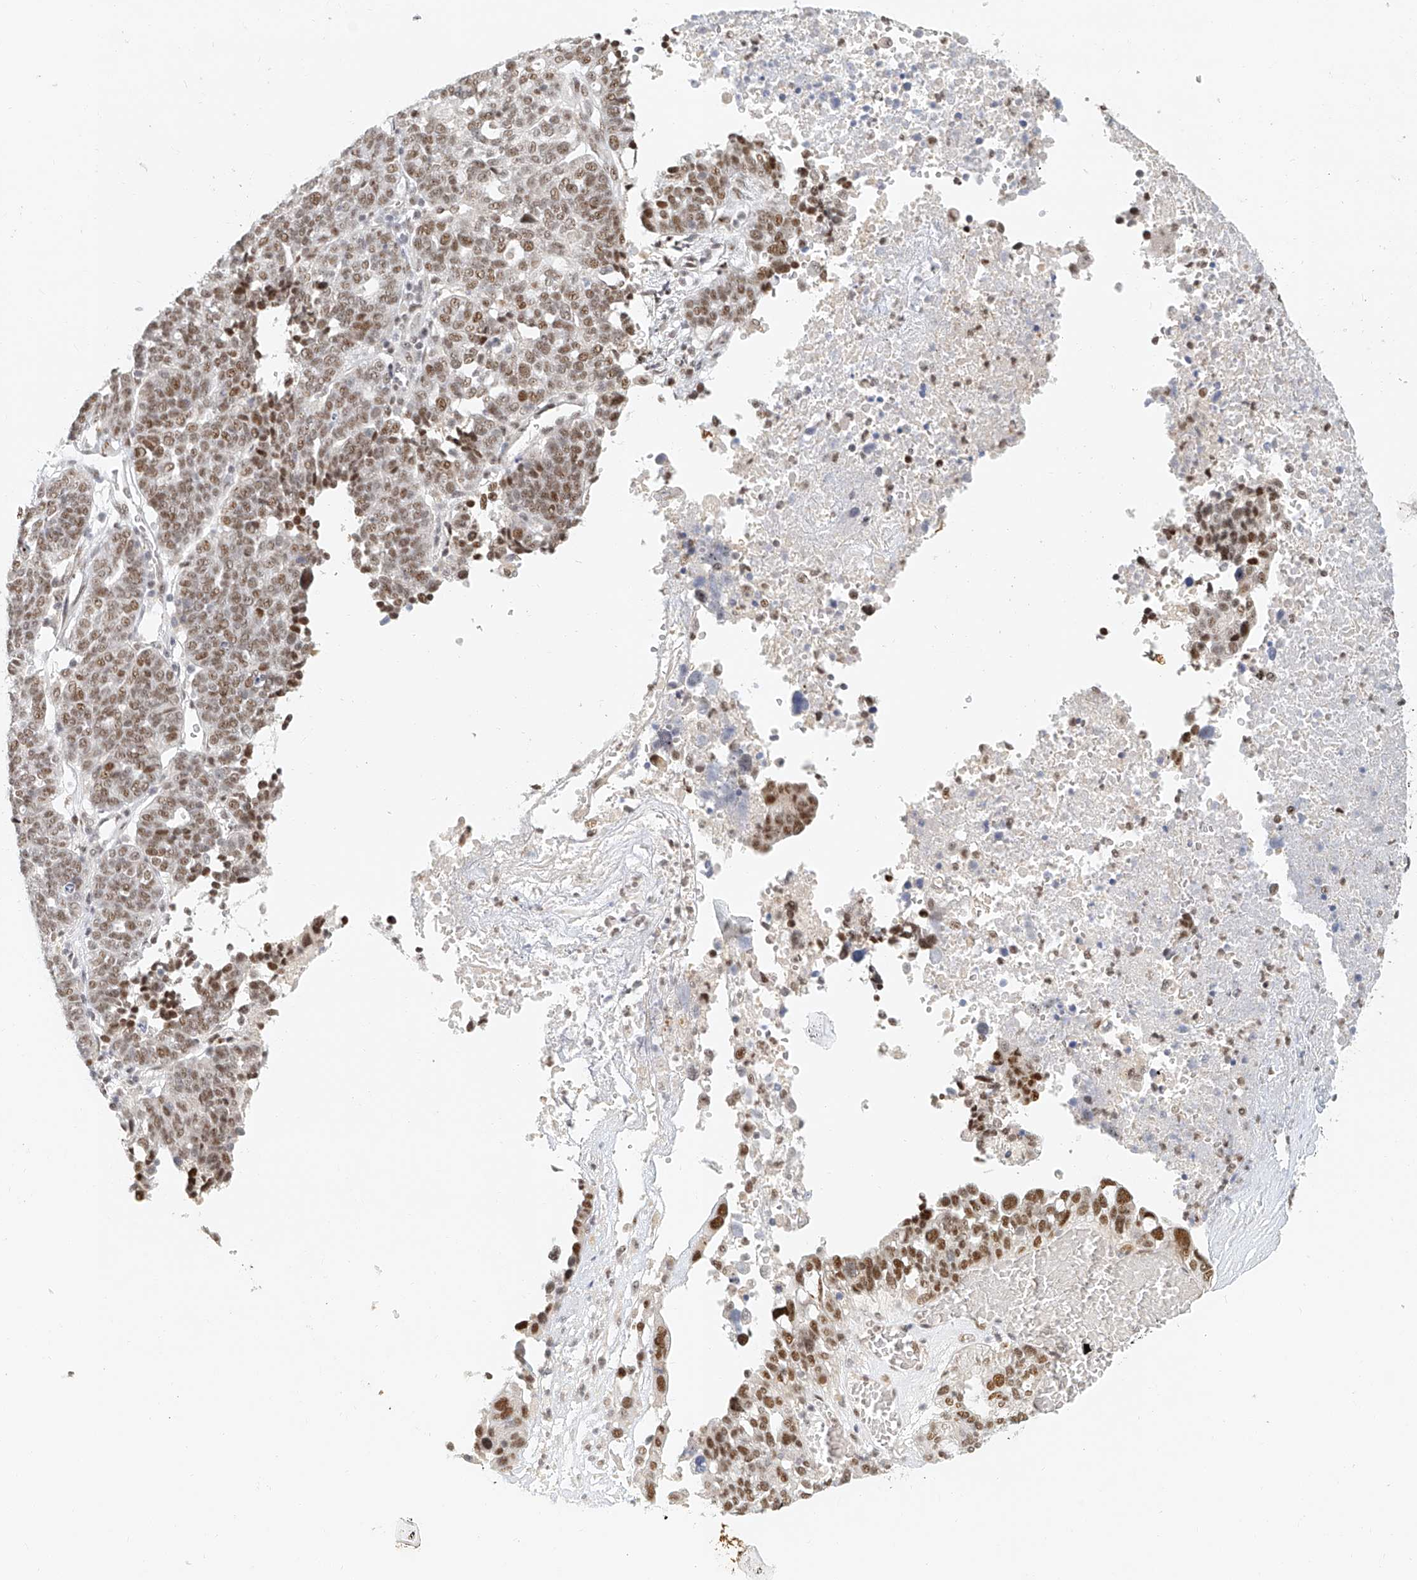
{"staining": {"intensity": "moderate", "quantity": ">75%", "location": "nuclear"}, "tissue": "ovarian cancer", "cell_type": "Tumor cells", "image_type": "cancer", "snomed": [{"axis": "morphology", "description": "Cystadenocarcinoma, serous, NOS"}, {"axis": "topography", "description": "Ovary"}], "caption": "Immunohistochemistry (DAB) staining of ovarian cancer (serous cystadenocarcinoma) exhibits moderate nuclear protein expression in about >75% of tumor cells. Nuclei are stained in blue.", "gene": "CXorf58", "patient": {"sex": "female", "age": 59}}